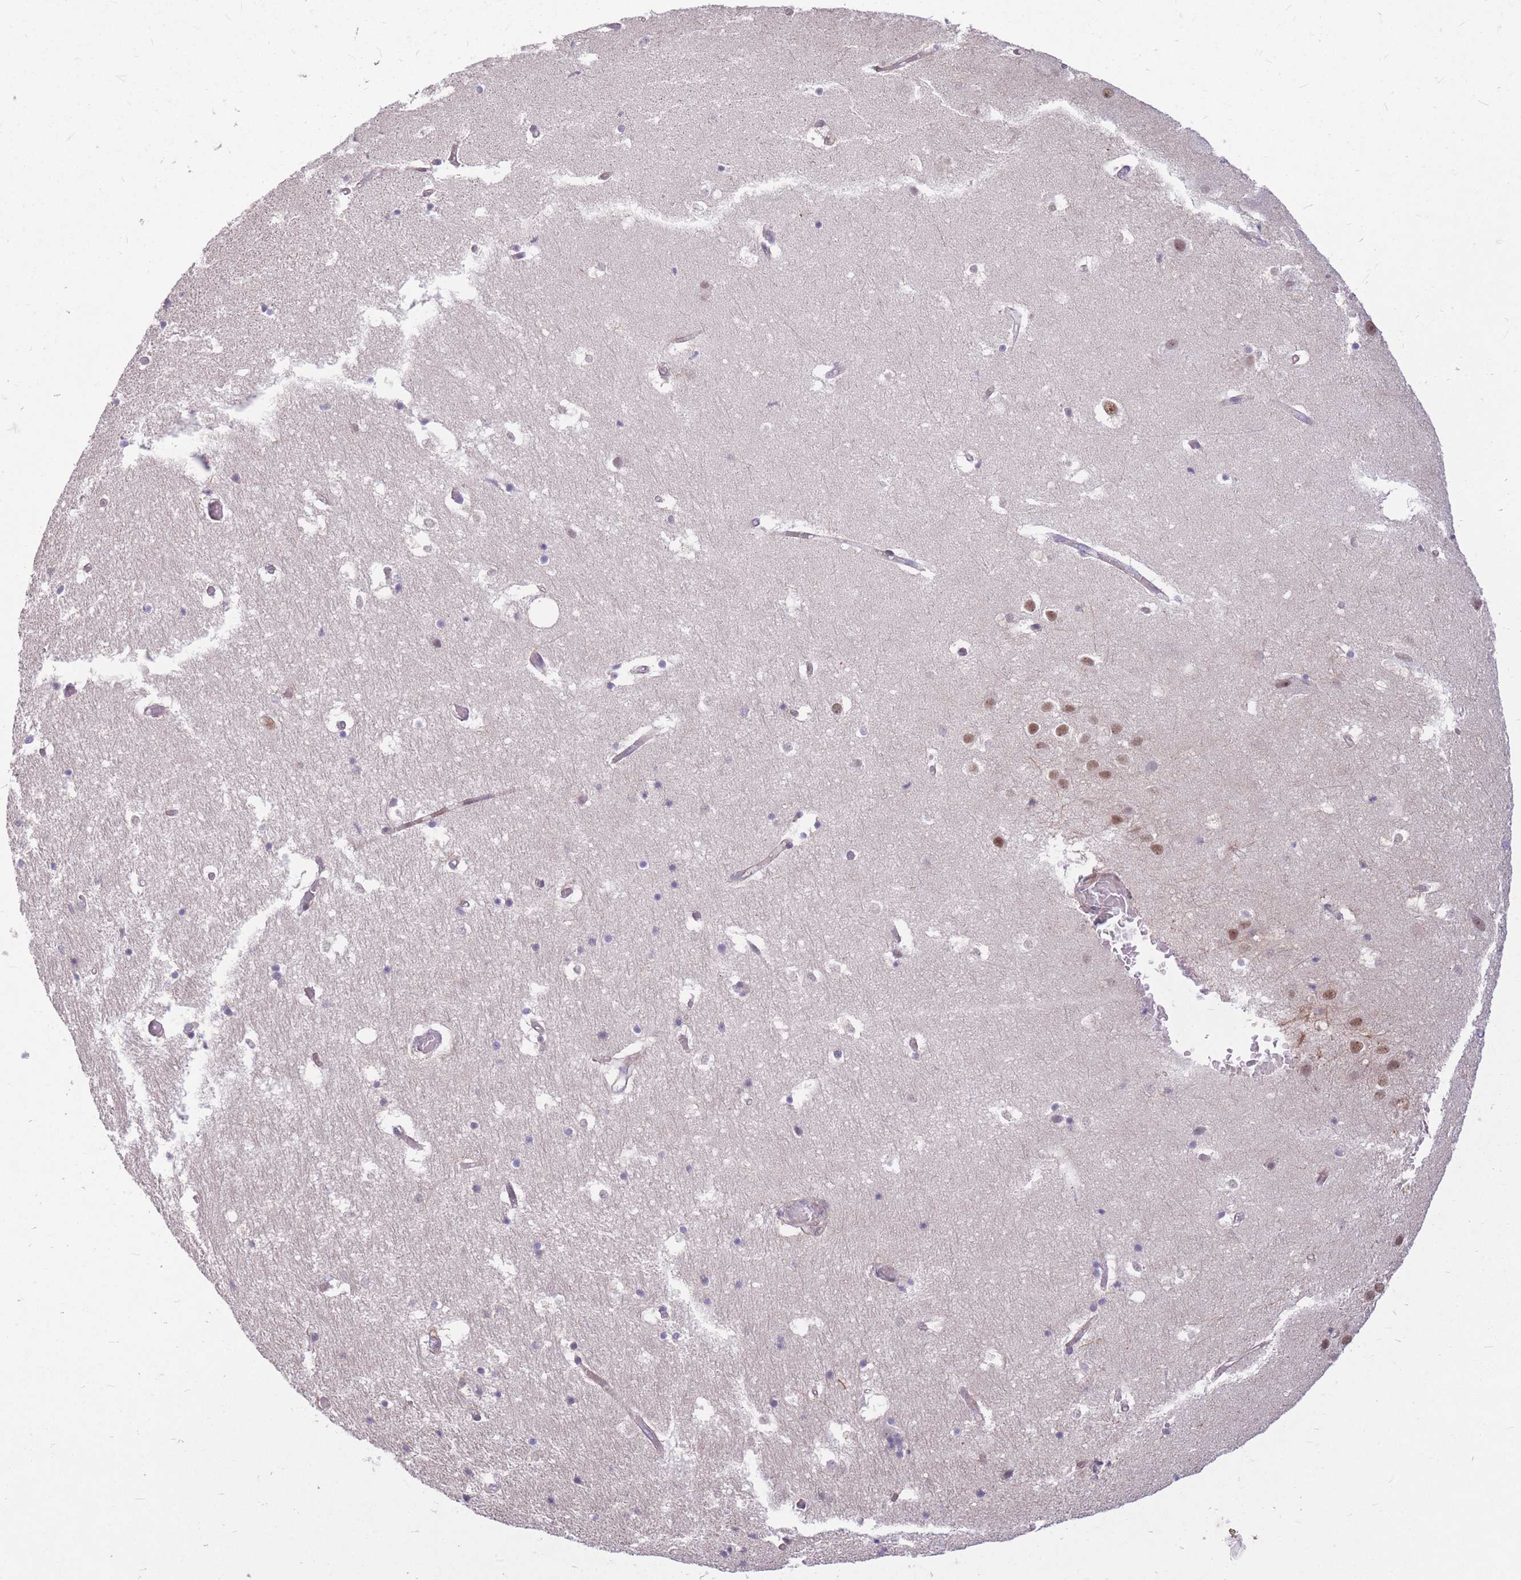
{"staining": {"intensity": "negative", "quantity": "none", "location": "none"}, "tissue": "hippocampus", "cell_type": "Glial cells", "image_type": "normal", "snomed": [{"axis": "morphology", "description": "Normal tissue, NOS"}, {"axis": "topography", "description": "Hippocampus"}], "caption": "Glial cells show no significant positivity in normal hippocampus. (IHC, brightfield microscopy, high magnification).", "gene": "ERCC2", "patient": {"sex": "female", "age": 52}}